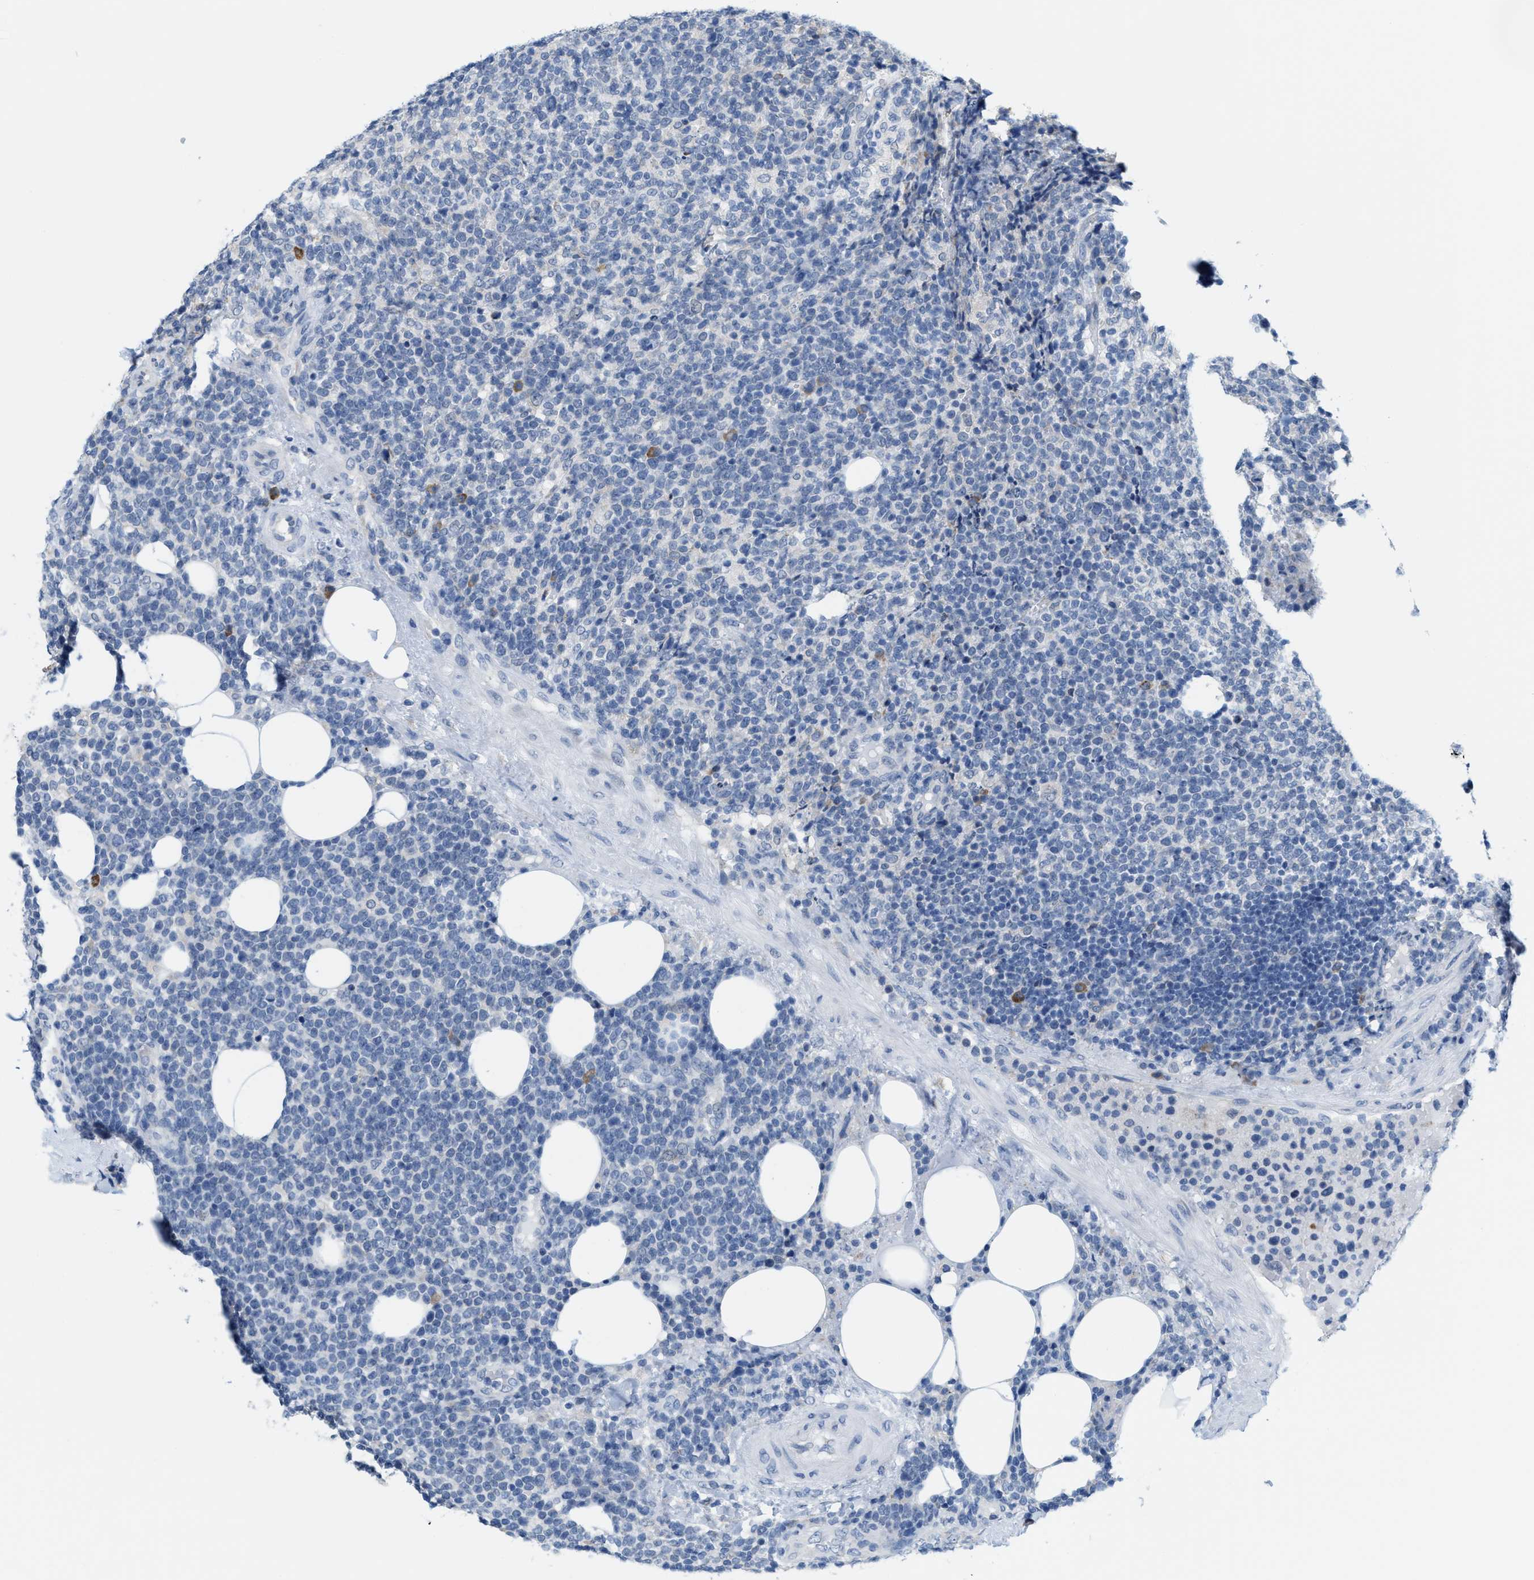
{"staining": {"intensity": "negative", "quantity": "none", "location": "none"}, "tissue": "lymphoma", "cell_type": "Tumor cells", "image_type": "cancer", "snomed": [{"axis": "morphology", "description": "Malignant lymphoma, non-Hodgkin's type, High grade"}, {"axis": "topography", "description": "Lymph node"}], "caption": "Protein analysis of lymphoma reveals no significant staining in tumor cells. (Immunohistochemistry, brightfield microscopy, high magnification).", "gene": "KIFC3", "patient": {"sex": "male", "age": 61}}